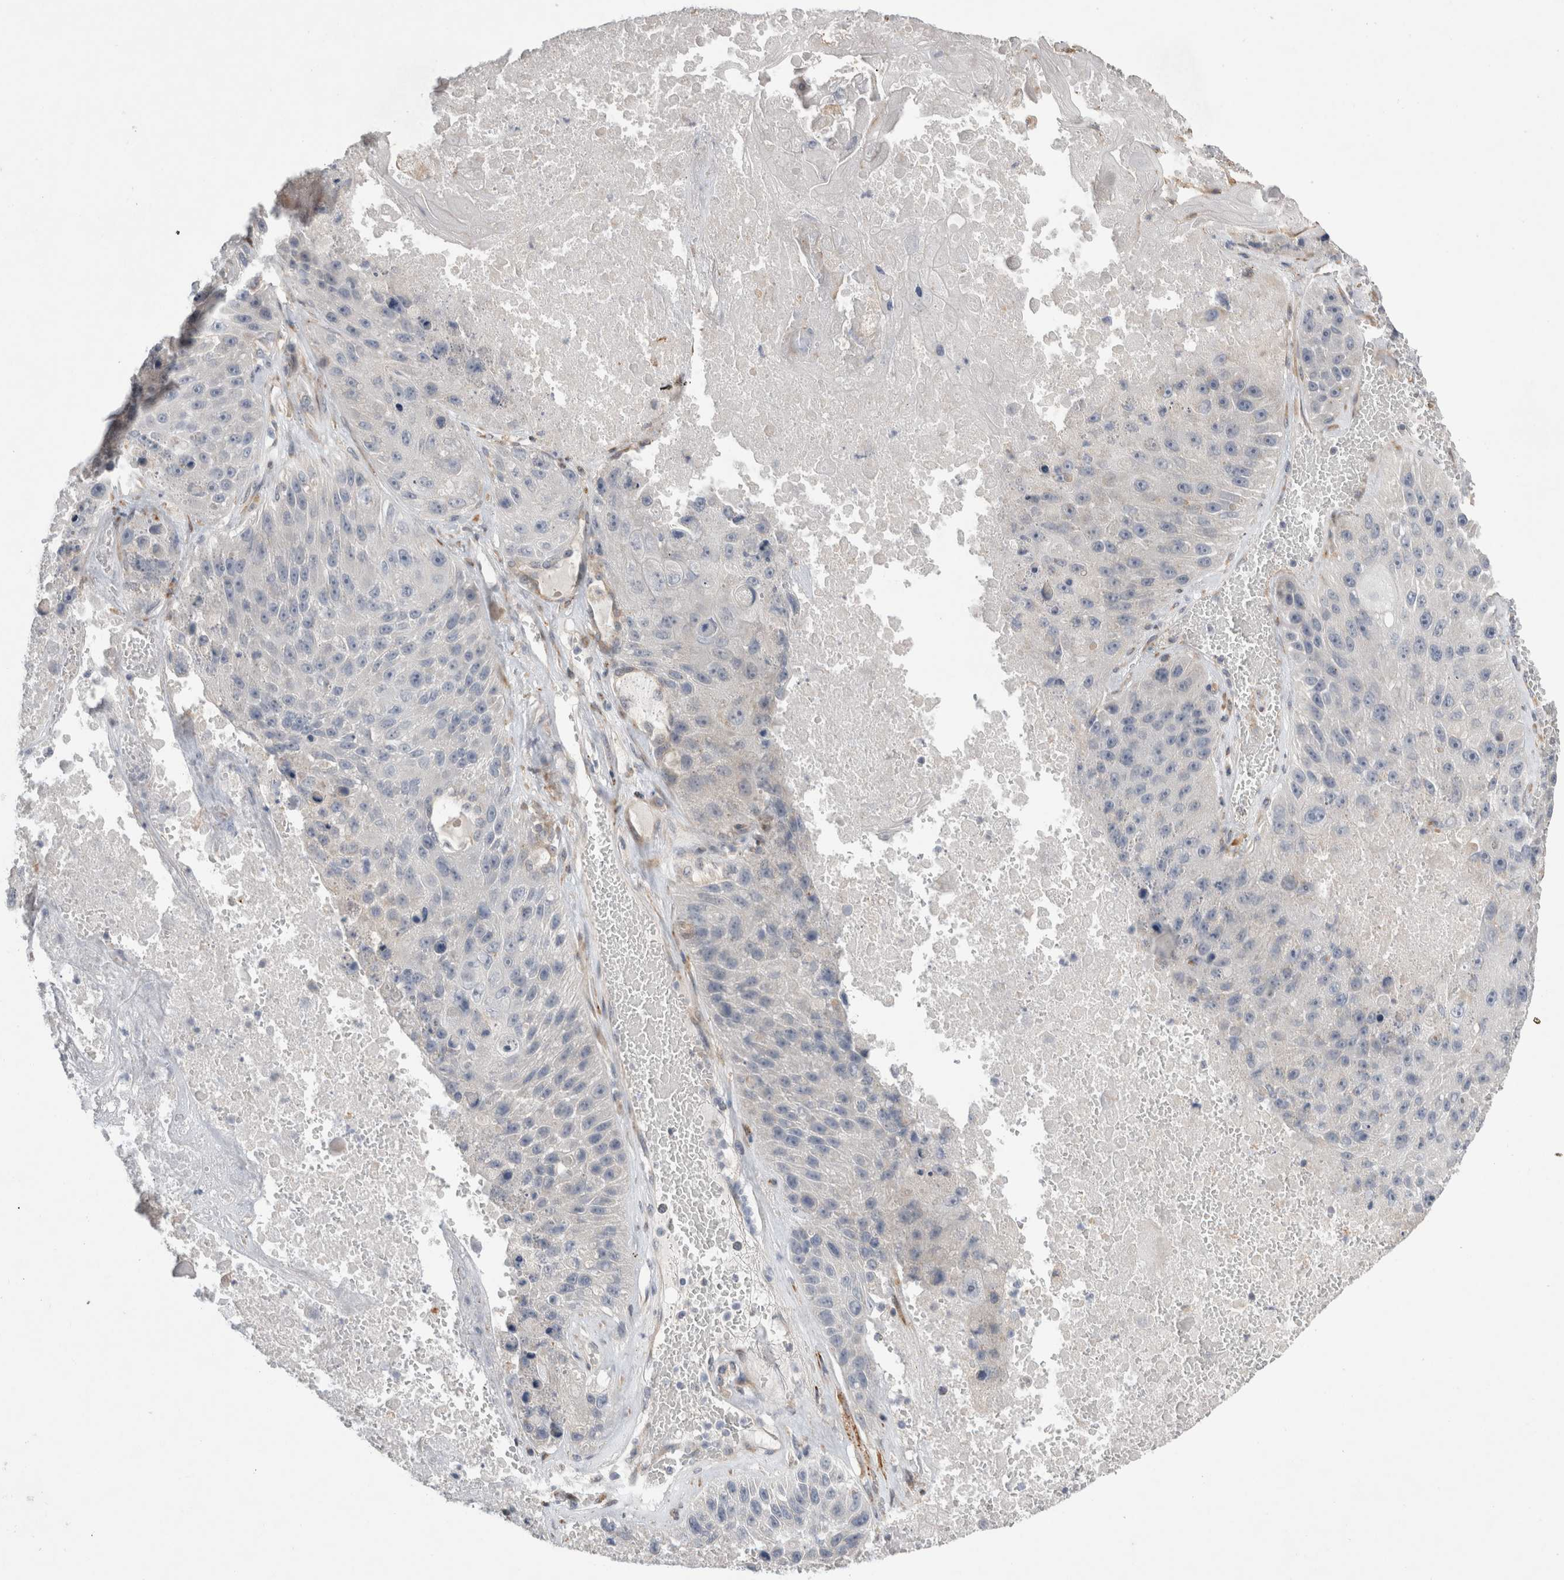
{"staining": {"intensity": "negative", "quantity": "none", "location": "none"}, "tissue": "lung cancer", "cell_type": "Tumor cells", "image_type": "cancer", "snomed": [{"axis": "morphology", "description": "Squamous cell carcinoma, NOS"}, {"axis": "topography", "description": "Lung"}], "caption": "The photomicrograph reveals no staining of tumor cells in lung cancer (squamous cell carcinoma).", "gene": "TRMT9B", "patient": {"sex": "male", "age": 61}}